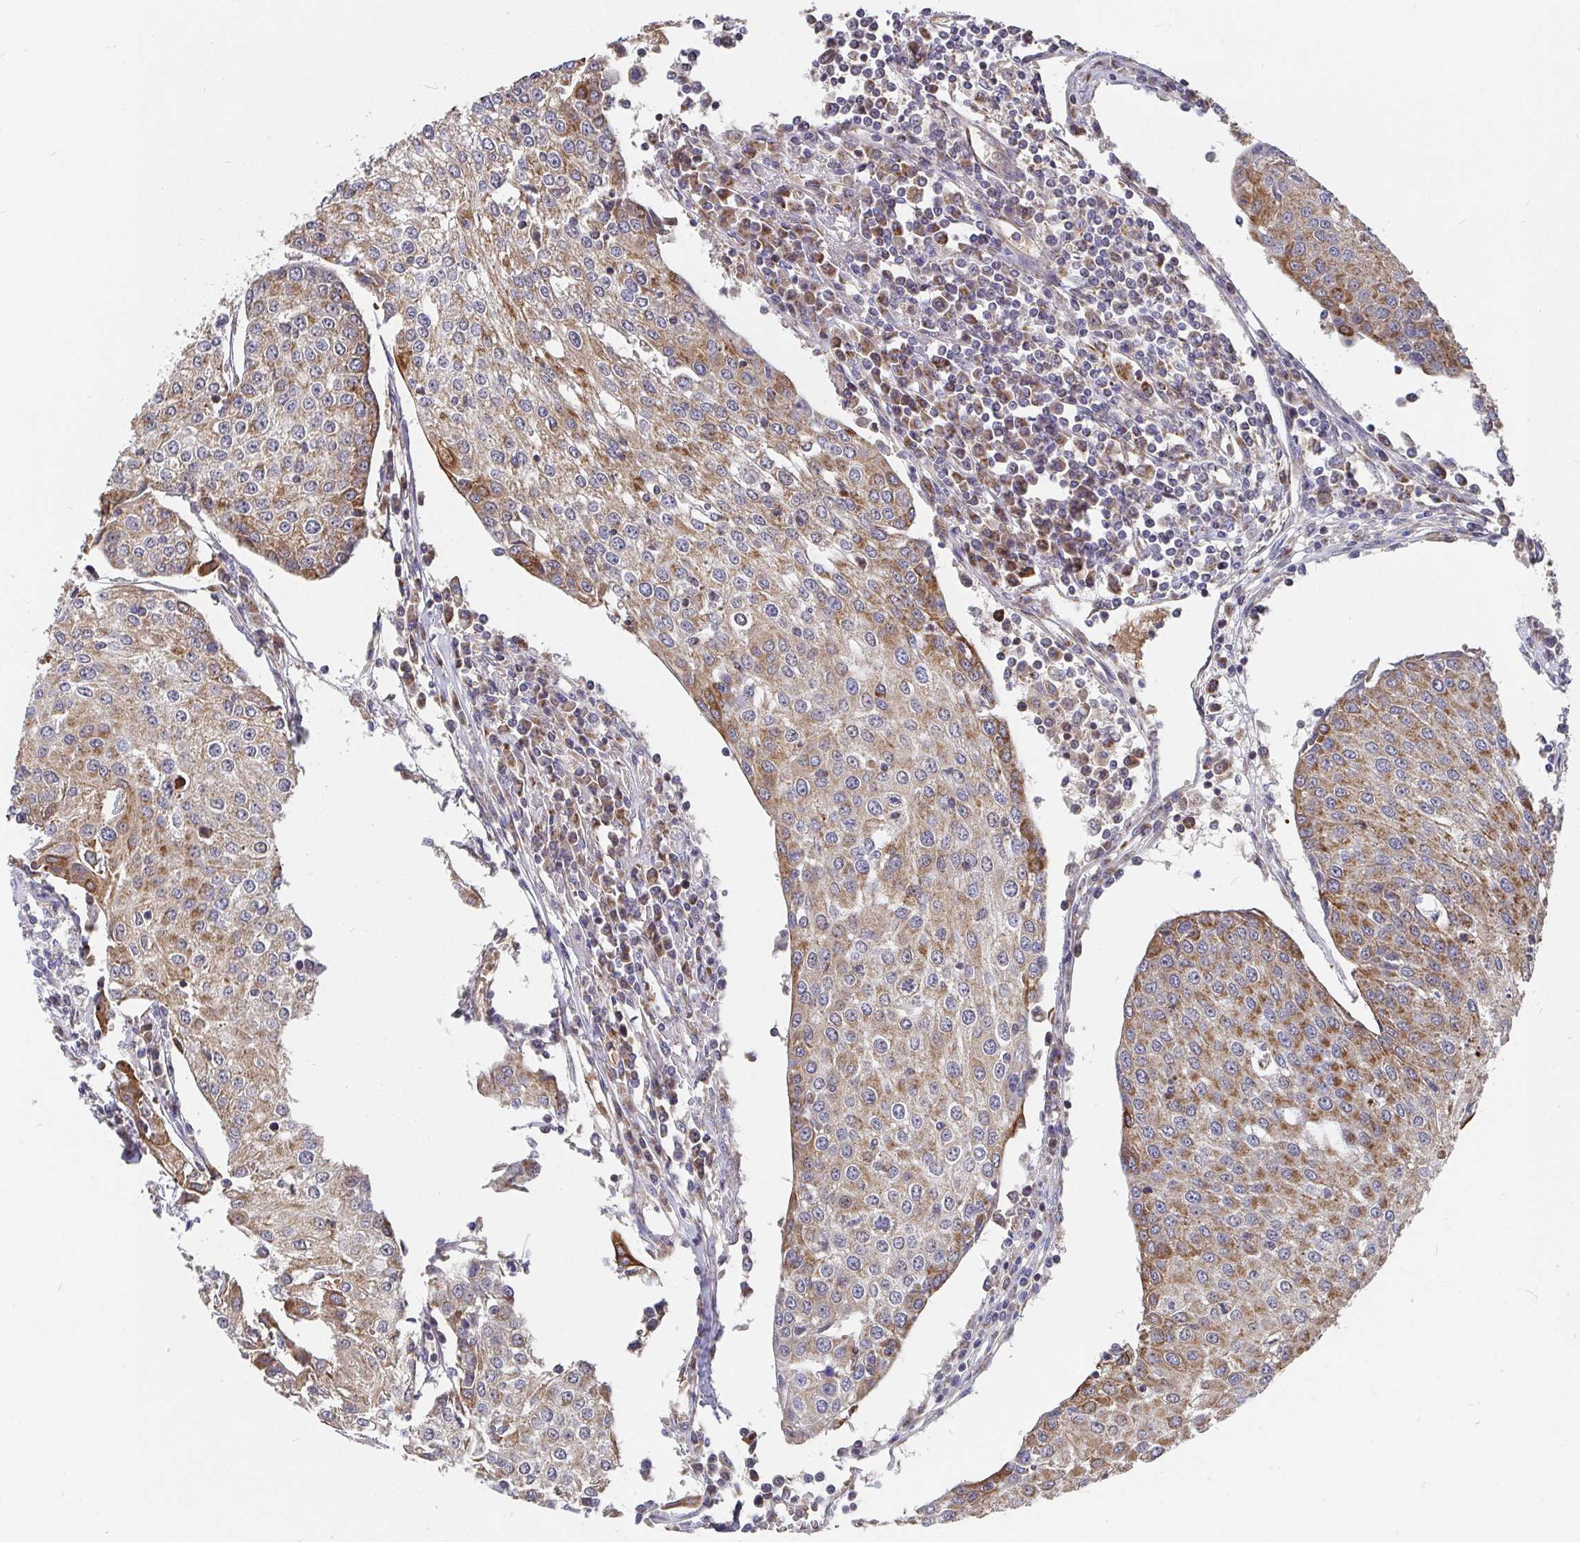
{"staining": {"intensity": "moderate", "quantity": "25%-75%", "location": "cytoplasmic/membranous"}, "tissue": "urothelial cancer", "cell_type": "Tumor cells", "image_type": "cancer", "snomed": [{"axis": "morphology", "description": "Urothelial carcinoma, High grade"}, {"axis": "topography", "description": "Urinary bladder"}], "caption": "A high-resolution photomicrograph shows immunohistochemistry (IHC) staining of urothelial cancer, which demonstrates moderate cytoplasmic/membranous staining in about 25%-75% of tumor cells.", "gene": "PDF", "patient": {"sex": "female", "age": 85}}